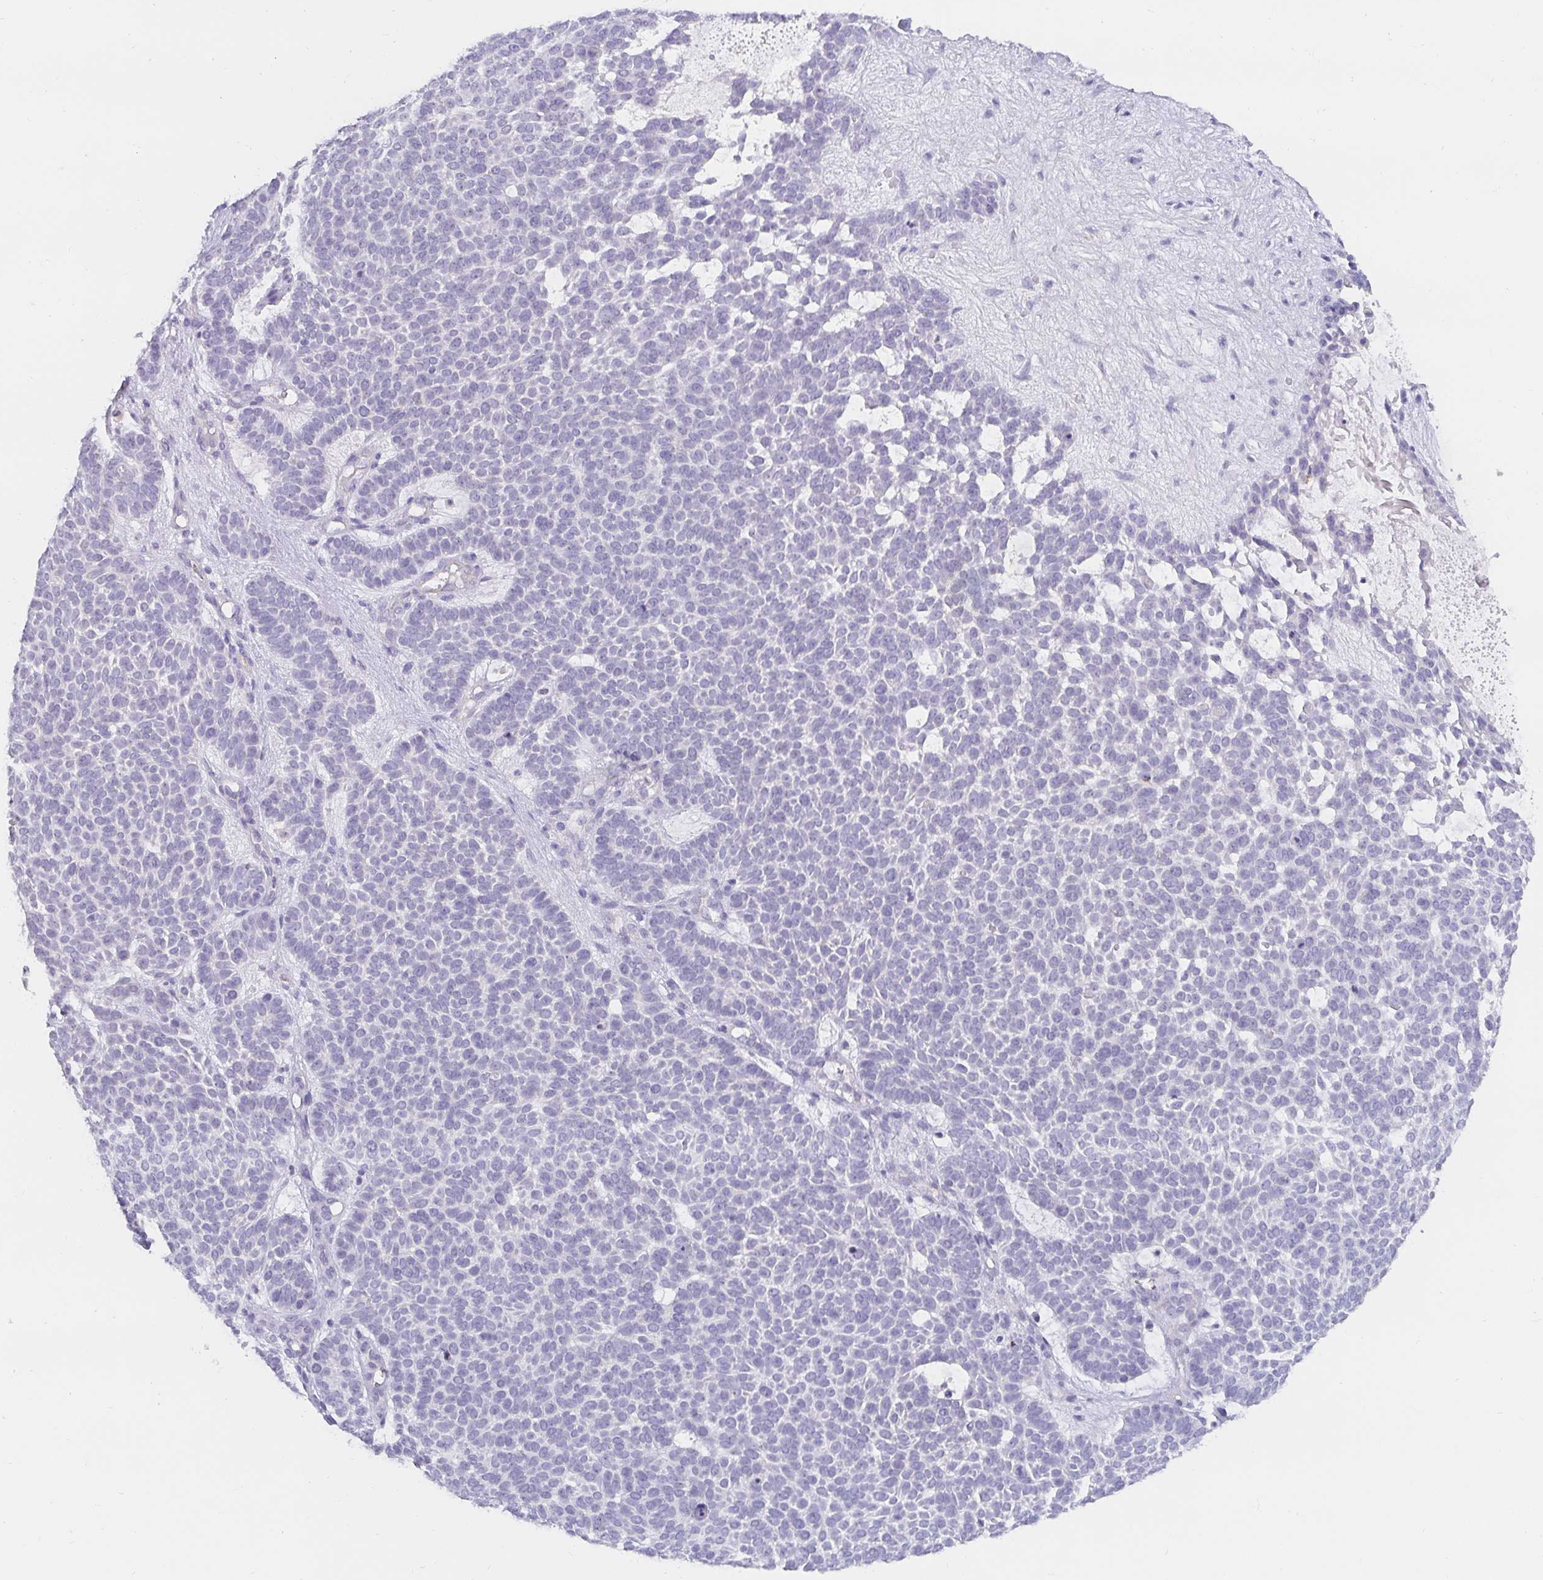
{"staining": {"intensity": "negative", "quantity": "none", "location": "none"}, "tissue": "skin cancer", "cell_type": "Tumor cells", "image_type": "cancer", "snomed": [{"axis": "morphology", "description": "Basal cell carcinoma"}, {"axis": "topography", "description": "Skin"}], "caption": "The image demonstrates no staining of tumor cells in skin basal cell carcinoma.", "gene": "PDX1", "patient": {"sex": "female", "age": 82}}